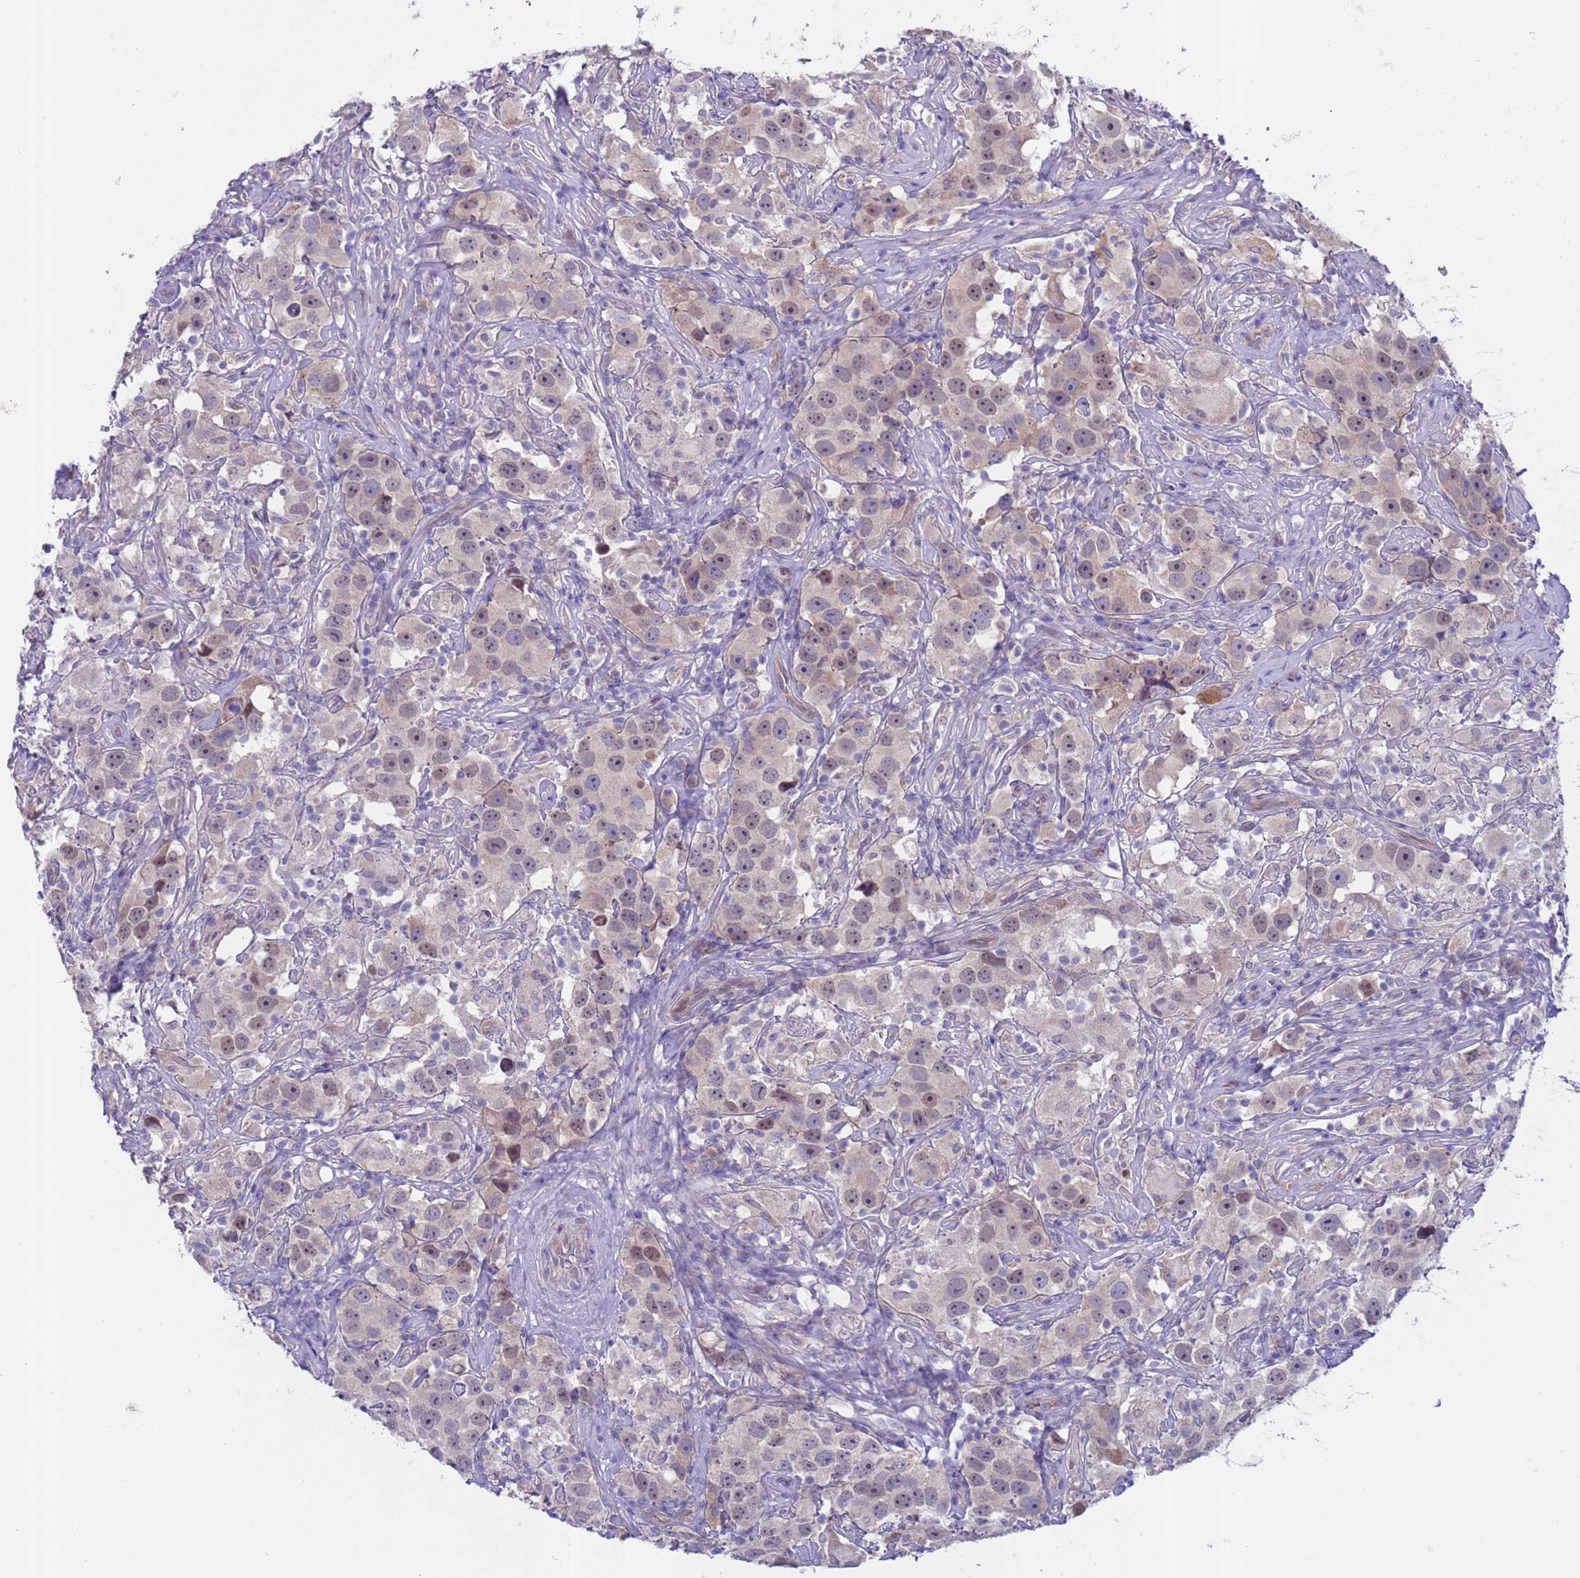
{"staining": {"intensity": "weak", "quantity": "25%-75%", "location": "nuclear"}, "tissue": "testis cancer", "cell_type": "Tumor cells", "image_type": "cancer", "snomed": [{"axis": "morphology", "description": "Seminoma, NOS"}, {"axis": "topography", "description": "Testis"}], "caption": "Seminoma (testis) stained with a brown dye displays weak nuclear positive expression in about 25%-75% of tumor cells.", "gene": "TRMT10A", "patient": {"sex": "male", "age": 49}}